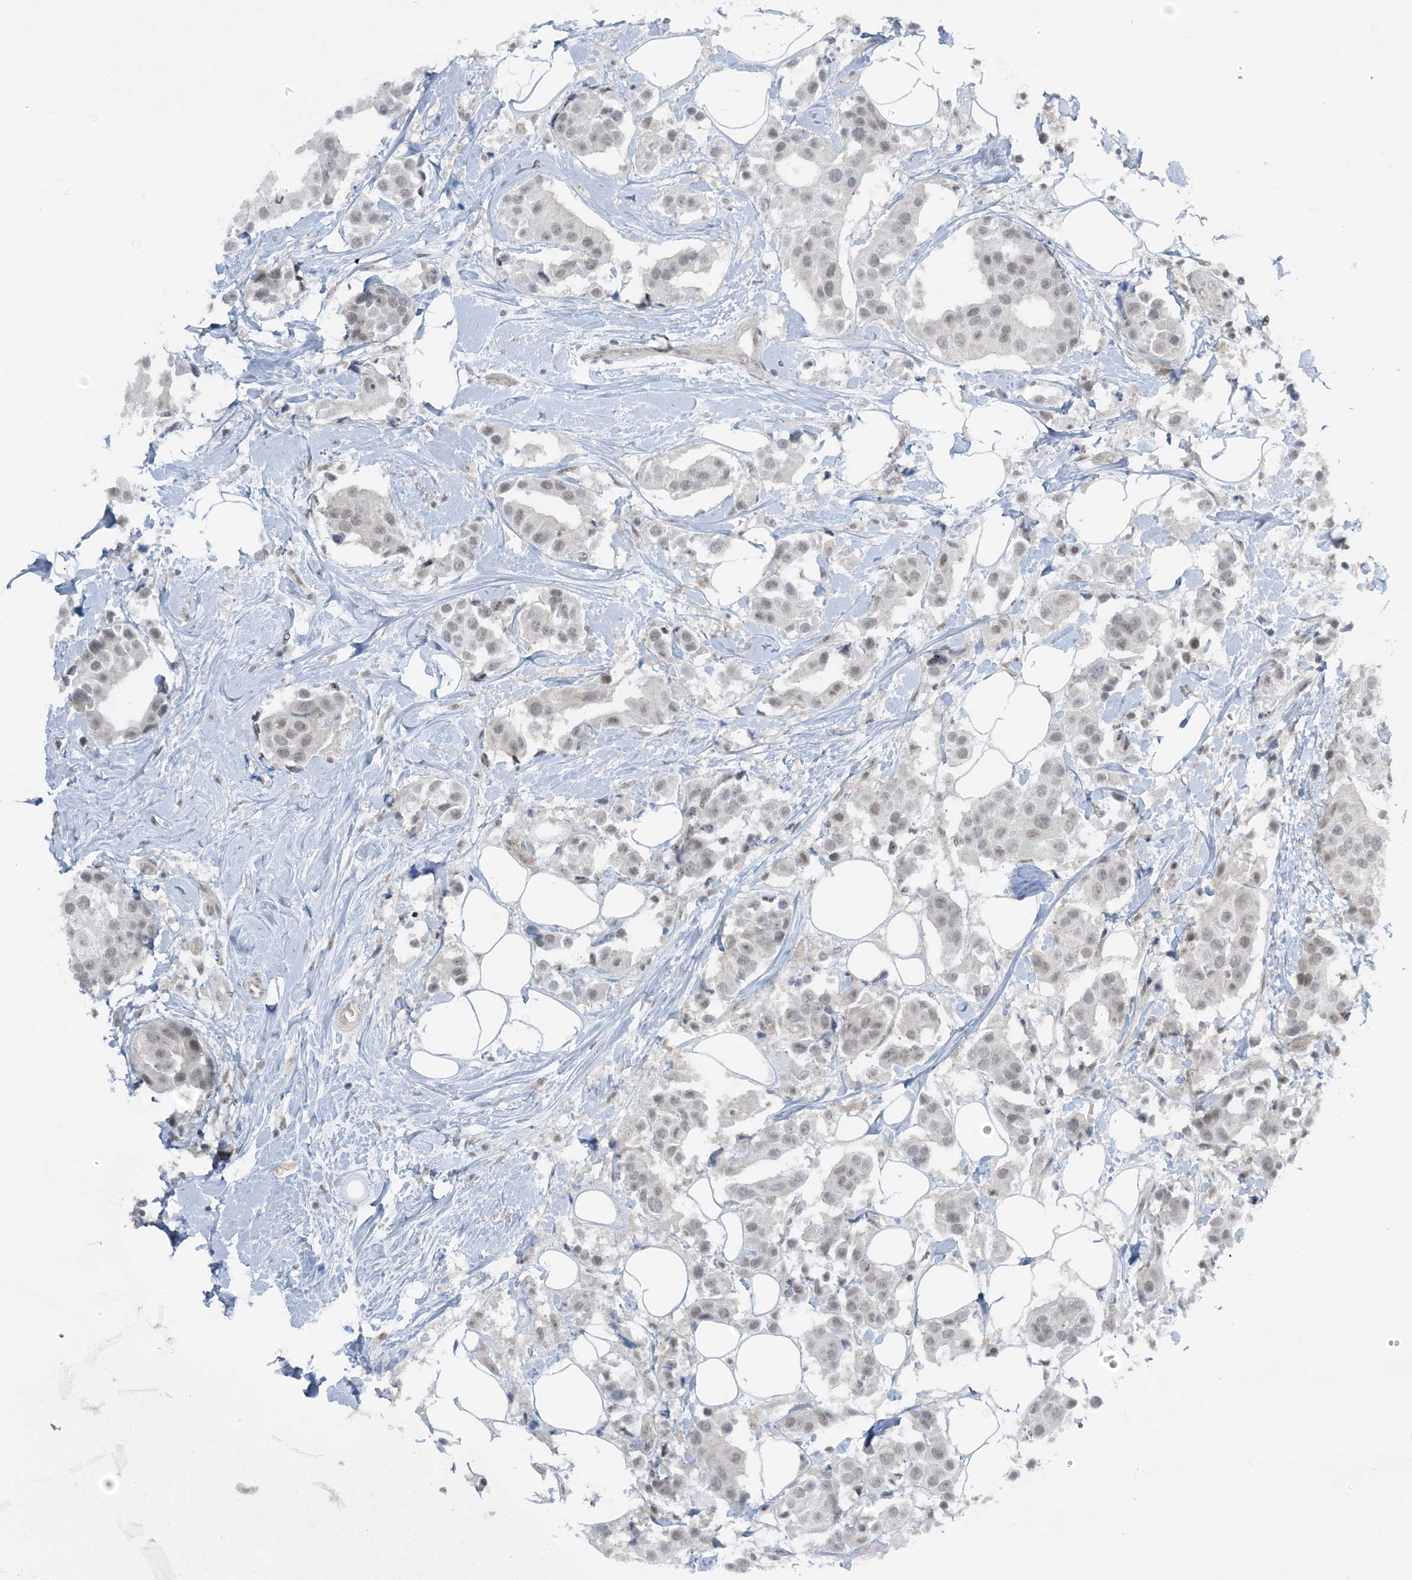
{"staining": {"intensity": "negative", "quantity": "none", "location": "none"}, "tissue": "breast cancer", "cell_type": "Tumor cells", "image_type": "cancer", "snomed": [{"axis": "morphology", "description": "Normal tissue, NOS"}, {"axis": "morphology", "description": "Duct carcinoma"}, {"axis": "topography", "description": "Breast"}], "caption": "Tumor cells show no significant protein staining in infiltrating ductal carcinoma (breast). (Stains: DAB (3,3'-diaminobenzidine) immunohistochemistry with hematoxylin counter stain, Microscopy: brightfield microscopy at high magnification).", "gene": "ATP11A", "patient": {"sex": "female", "age": 39}}